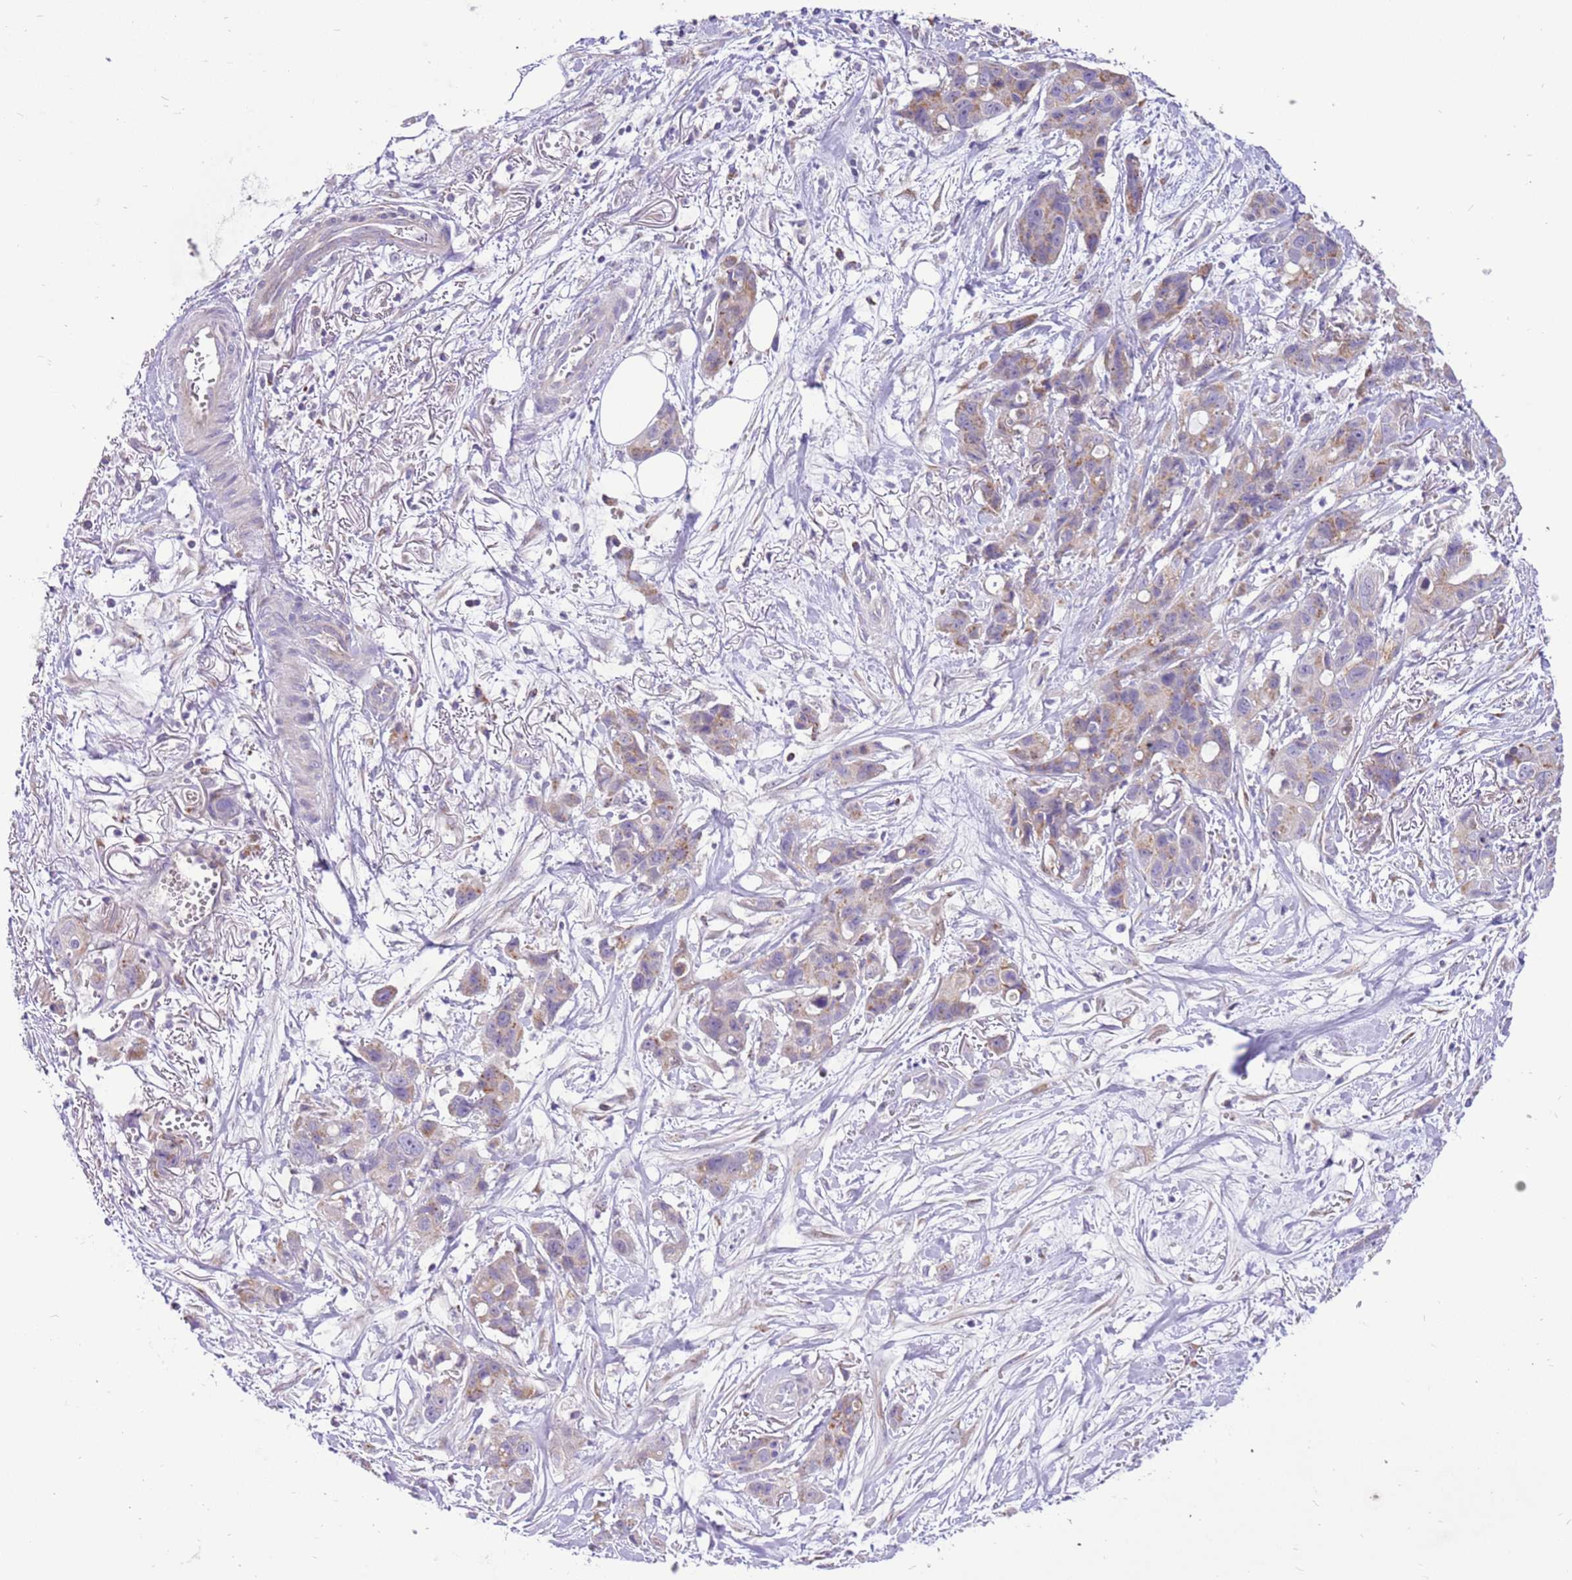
{"staining": {"intensity": "weak", "quantity": "25%-75%", "location": "cytoplasmic/membranous"}, "tissue": "ovarian cancer", "cell_type": "Tumor cells", "image_type": "cancer", "snomed": [{"axis": "morphology", "description": "Cystadenocarcinoma, mucinous, NOS"}, {"axis": "topography", "description": "Ovary"}], "caption": "Immunohistochemical staining of ovarian cancer demonstrates weak cytoplasmic/membranous protein staining in approximately 25%-75% of tumor cells.", "gene": "COX17", "patient": {"sex": "female", "age": 70}}